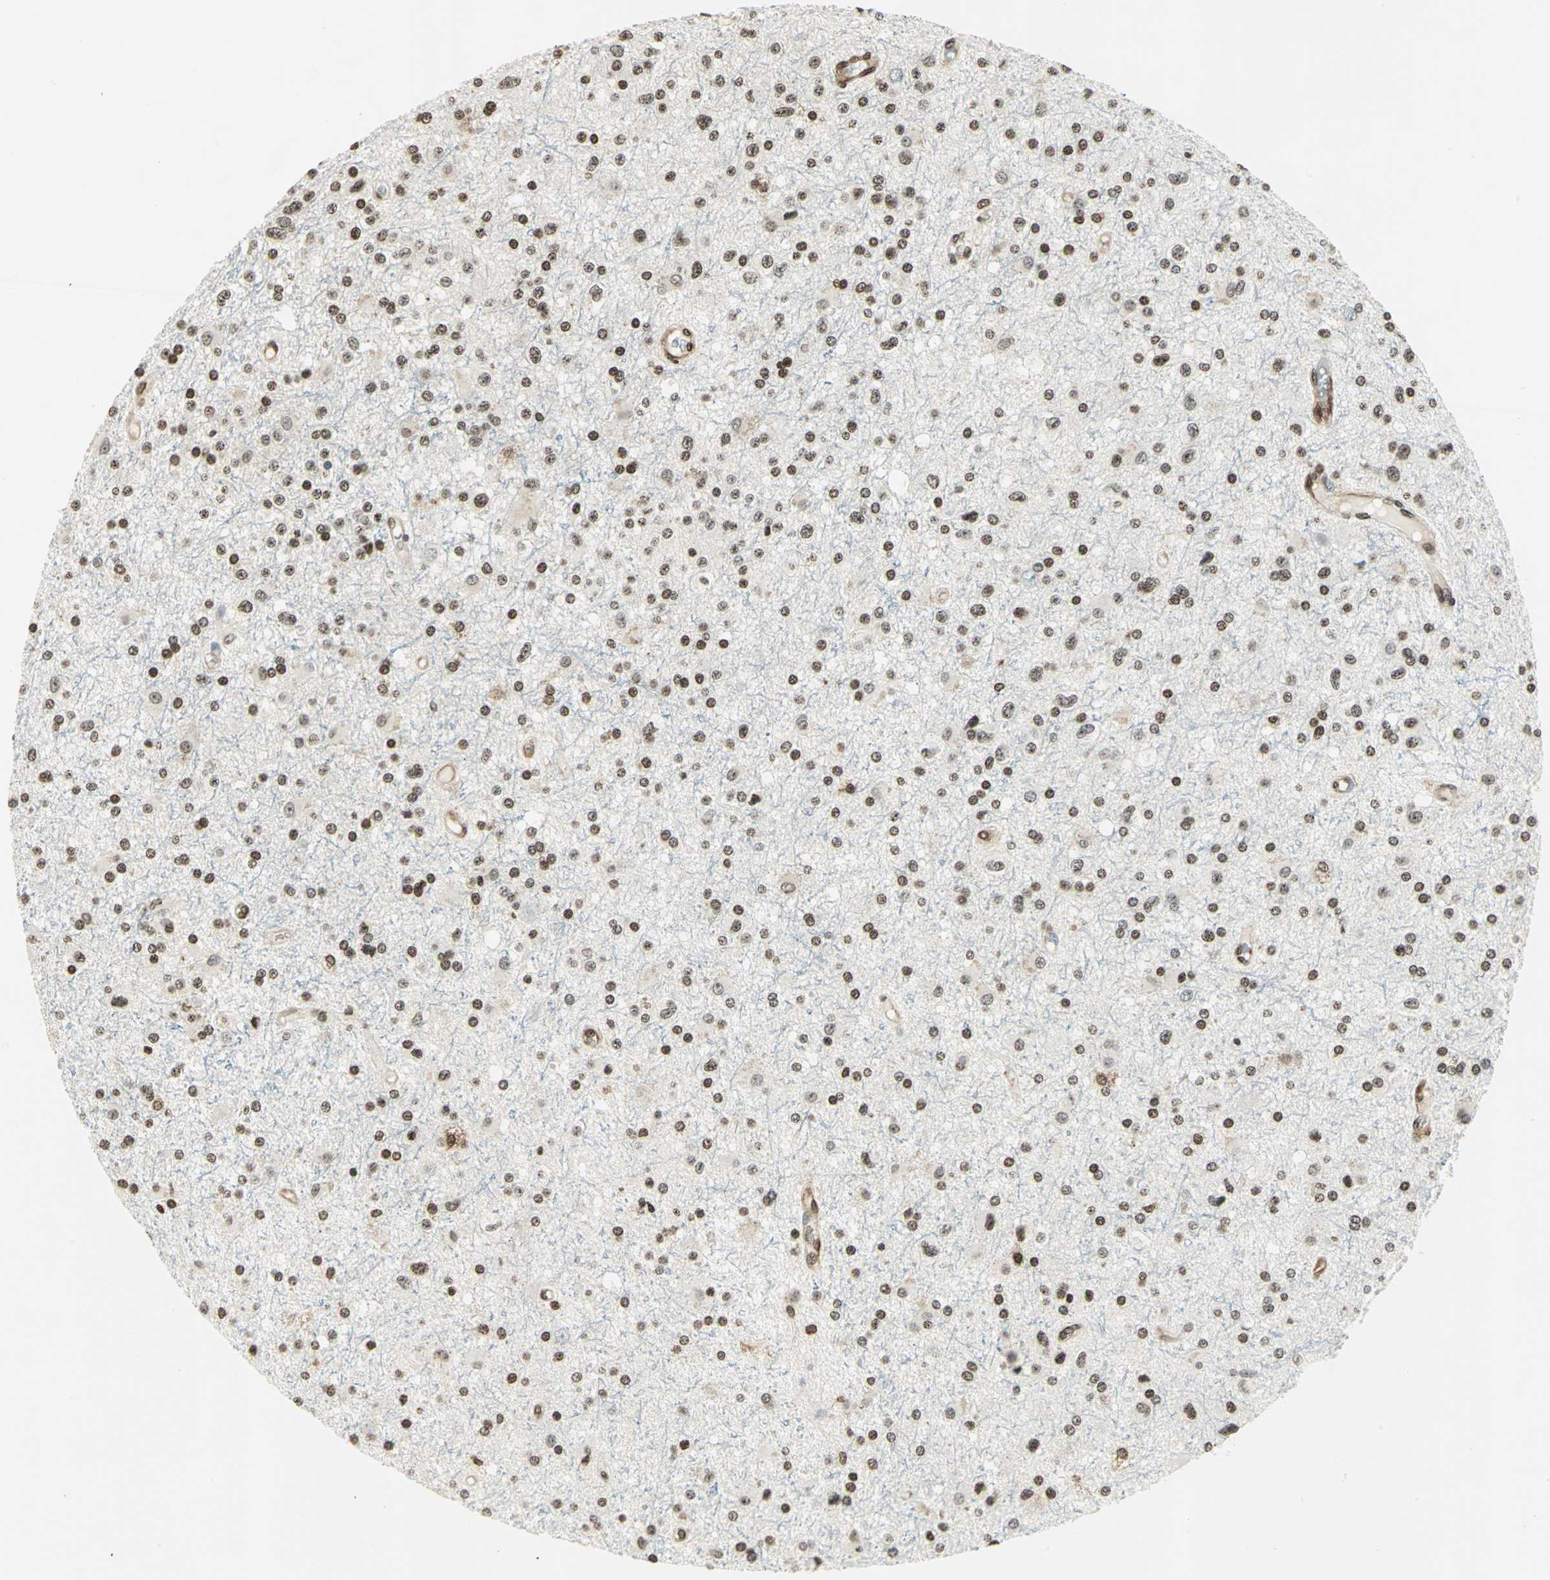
{"staining": {"intensity": "weak", "quantity": "25%-75%", "location": "cytoplasmic/membranous,nuclear"}, "tissue": "glioma", "cell_type": "Tumor cells", "image_type": "cancer", "snomed": [{"axis": "morphology", "description": "Glioma, malignant, Low grade"}, {"axis": "topography", "description": "Brain"}], "caption": "Brown immunohistochemical staining in human malignant glioma (low-grade) reveals weak cytoplasmic/membranous and nuclear positivity in about 25%-75% of tumor cells.", "gene": "LGALS3", "patient": {"sex": "male", "age": 58}}